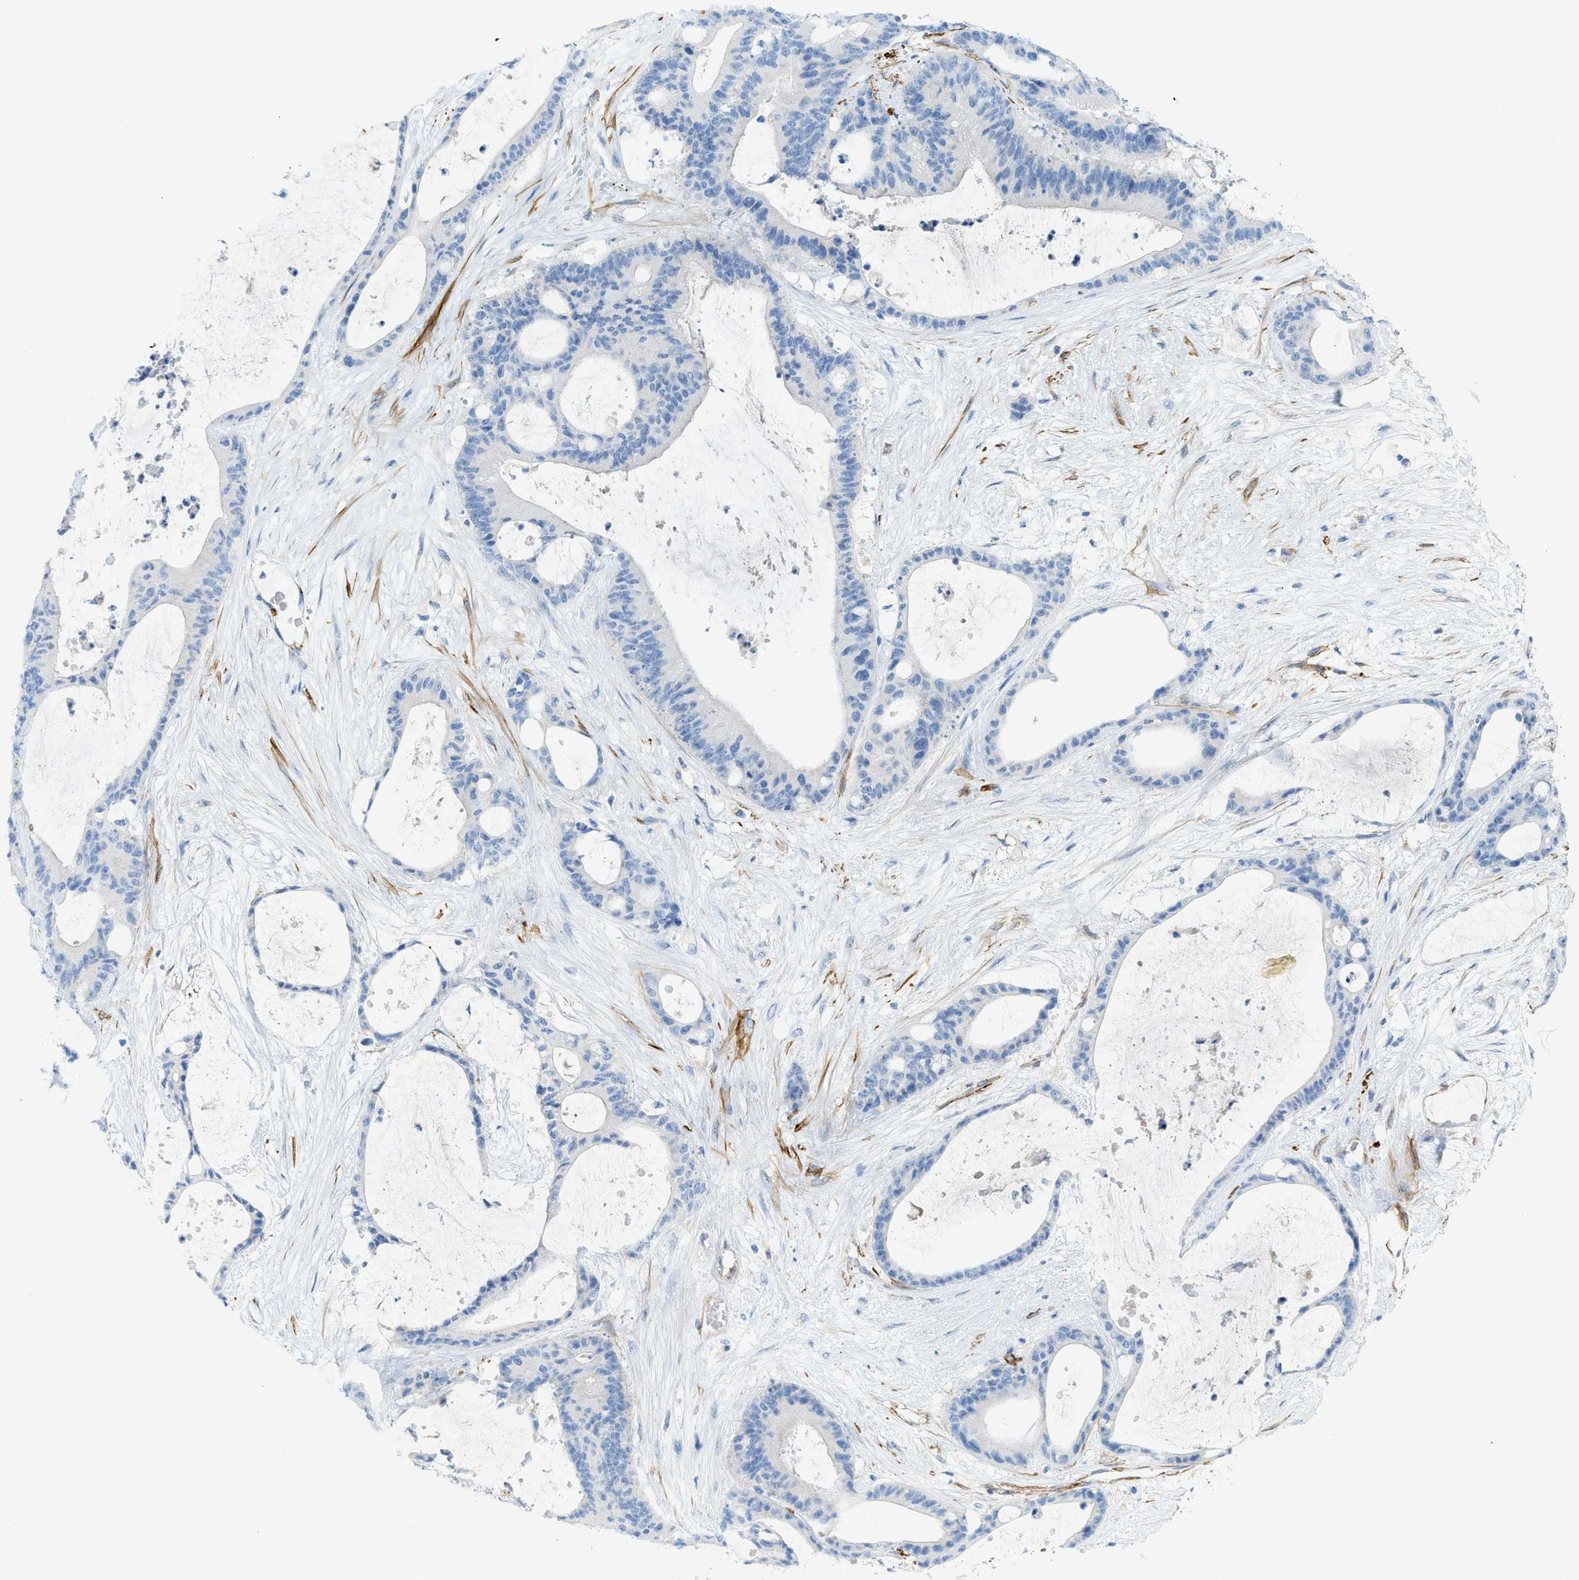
{"staining": {"intensity": "negative", "quantity": "none", "location": "none"}, "tissue": "liver cancer", "cell_type": "Tumor cells", "image_type": "cancer", "snomed": [{"axis": "morphology", "description": "Cholangiocarcinoma"}, {"axis": "topography", "description": "Liver"}], "caption": "Liver cancer was stained to show a protein in brown. There is no significant expression in tumor cells. (Brightfield microscopy of DAB (3,3'-diaminobenzidine) IHC at high magnification).", "gene": "MYH11", "patient": {"sex": "female", "age": 73}}